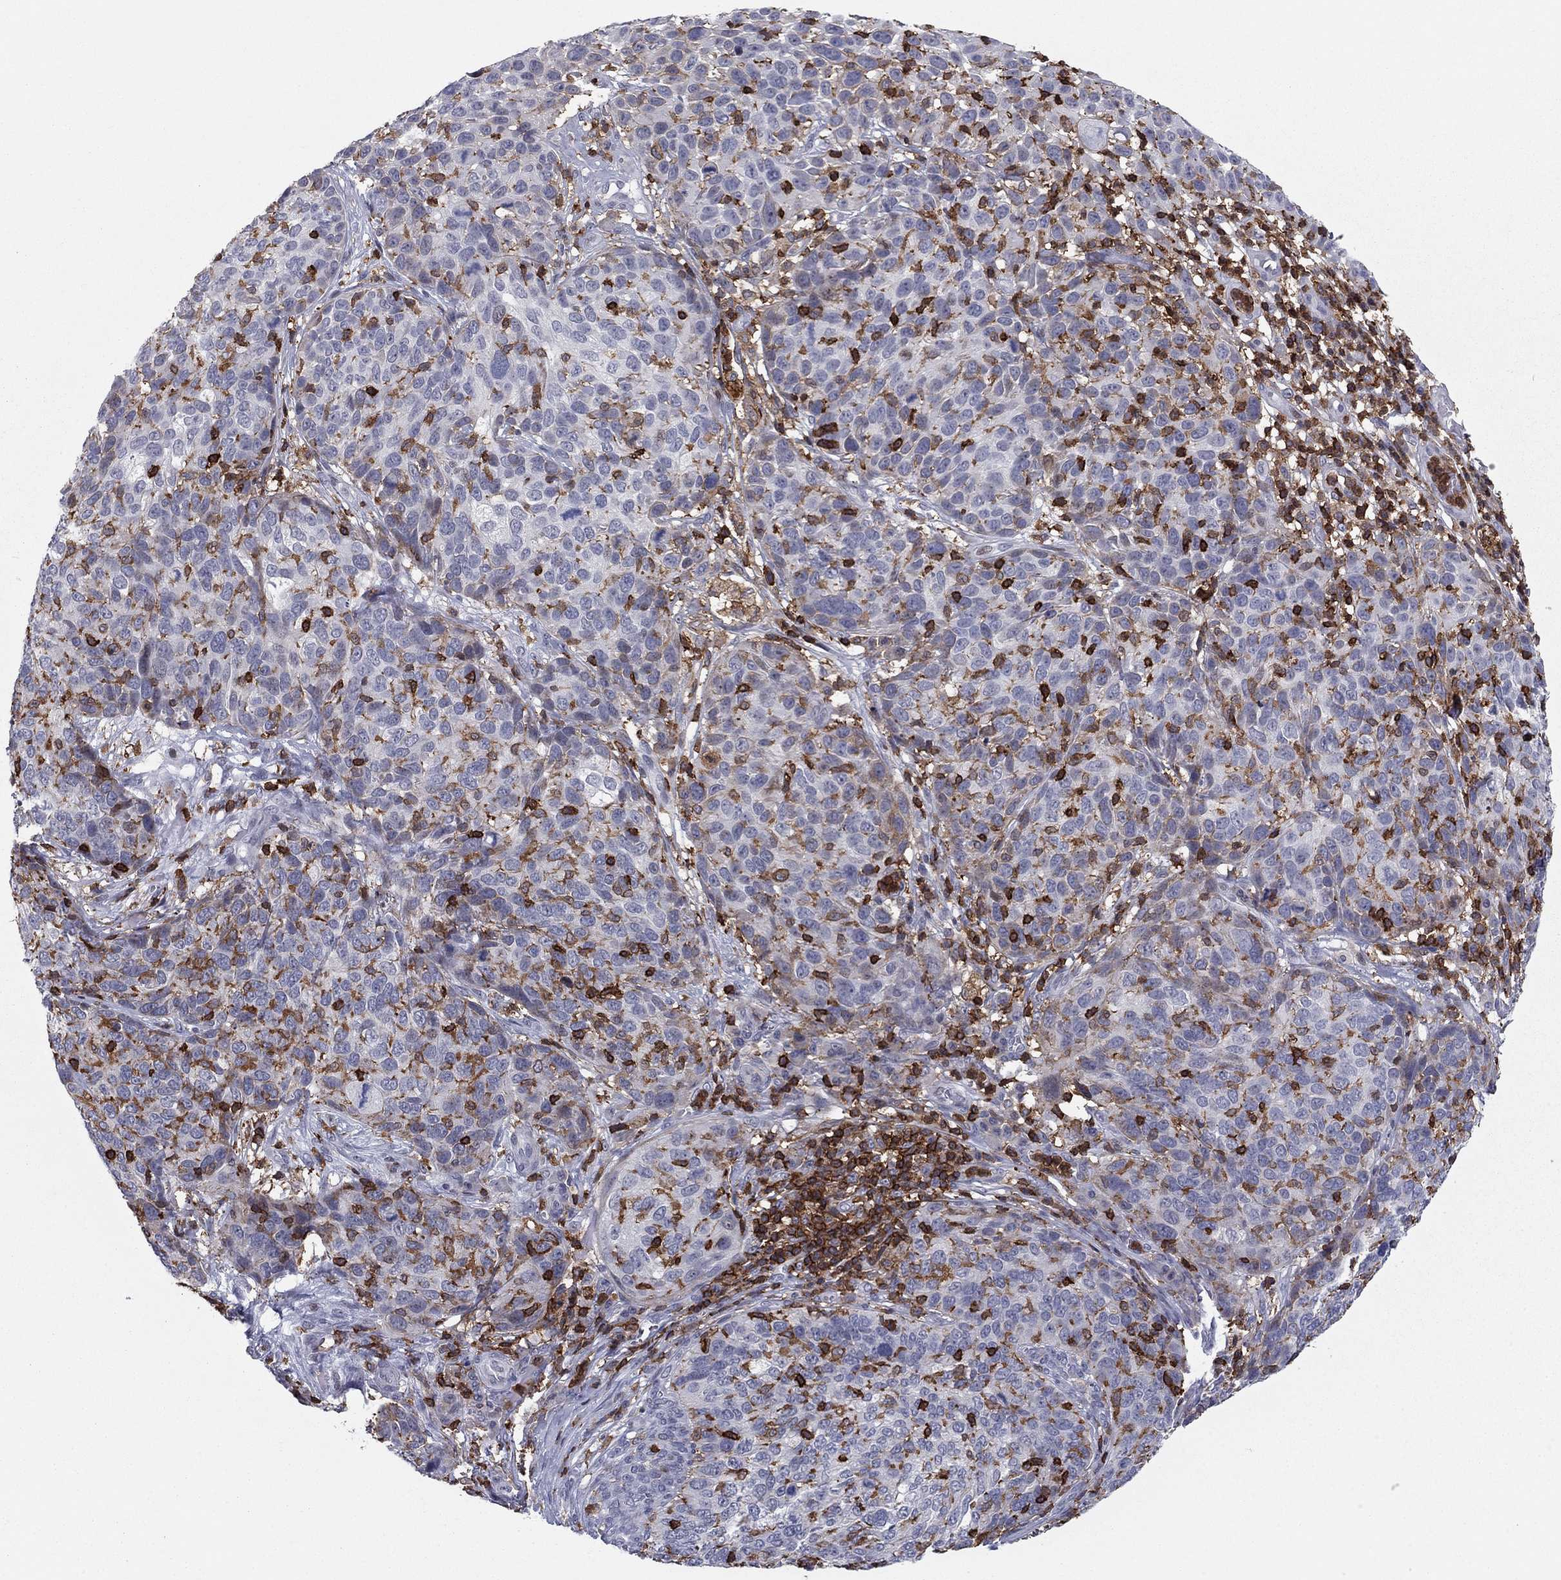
{"staining": {"intensity": "negative", "quantity": "none", "location": "none"}, "tissue": "skin cancer", "cell_type": "Tumor cells", "image_type": "cancer", "snomed": [{"axis": "morphology", "description": "Squamous cell carcinoma, NOS"}, {"axis": "topography", "description": "Skin"}], "caption": "This is a image of IHC staining of skin cancer, which shows no positivity in tumor cells.", "gene": "ARHGAP27", "patient": {"sex": "male", "age": 92}}